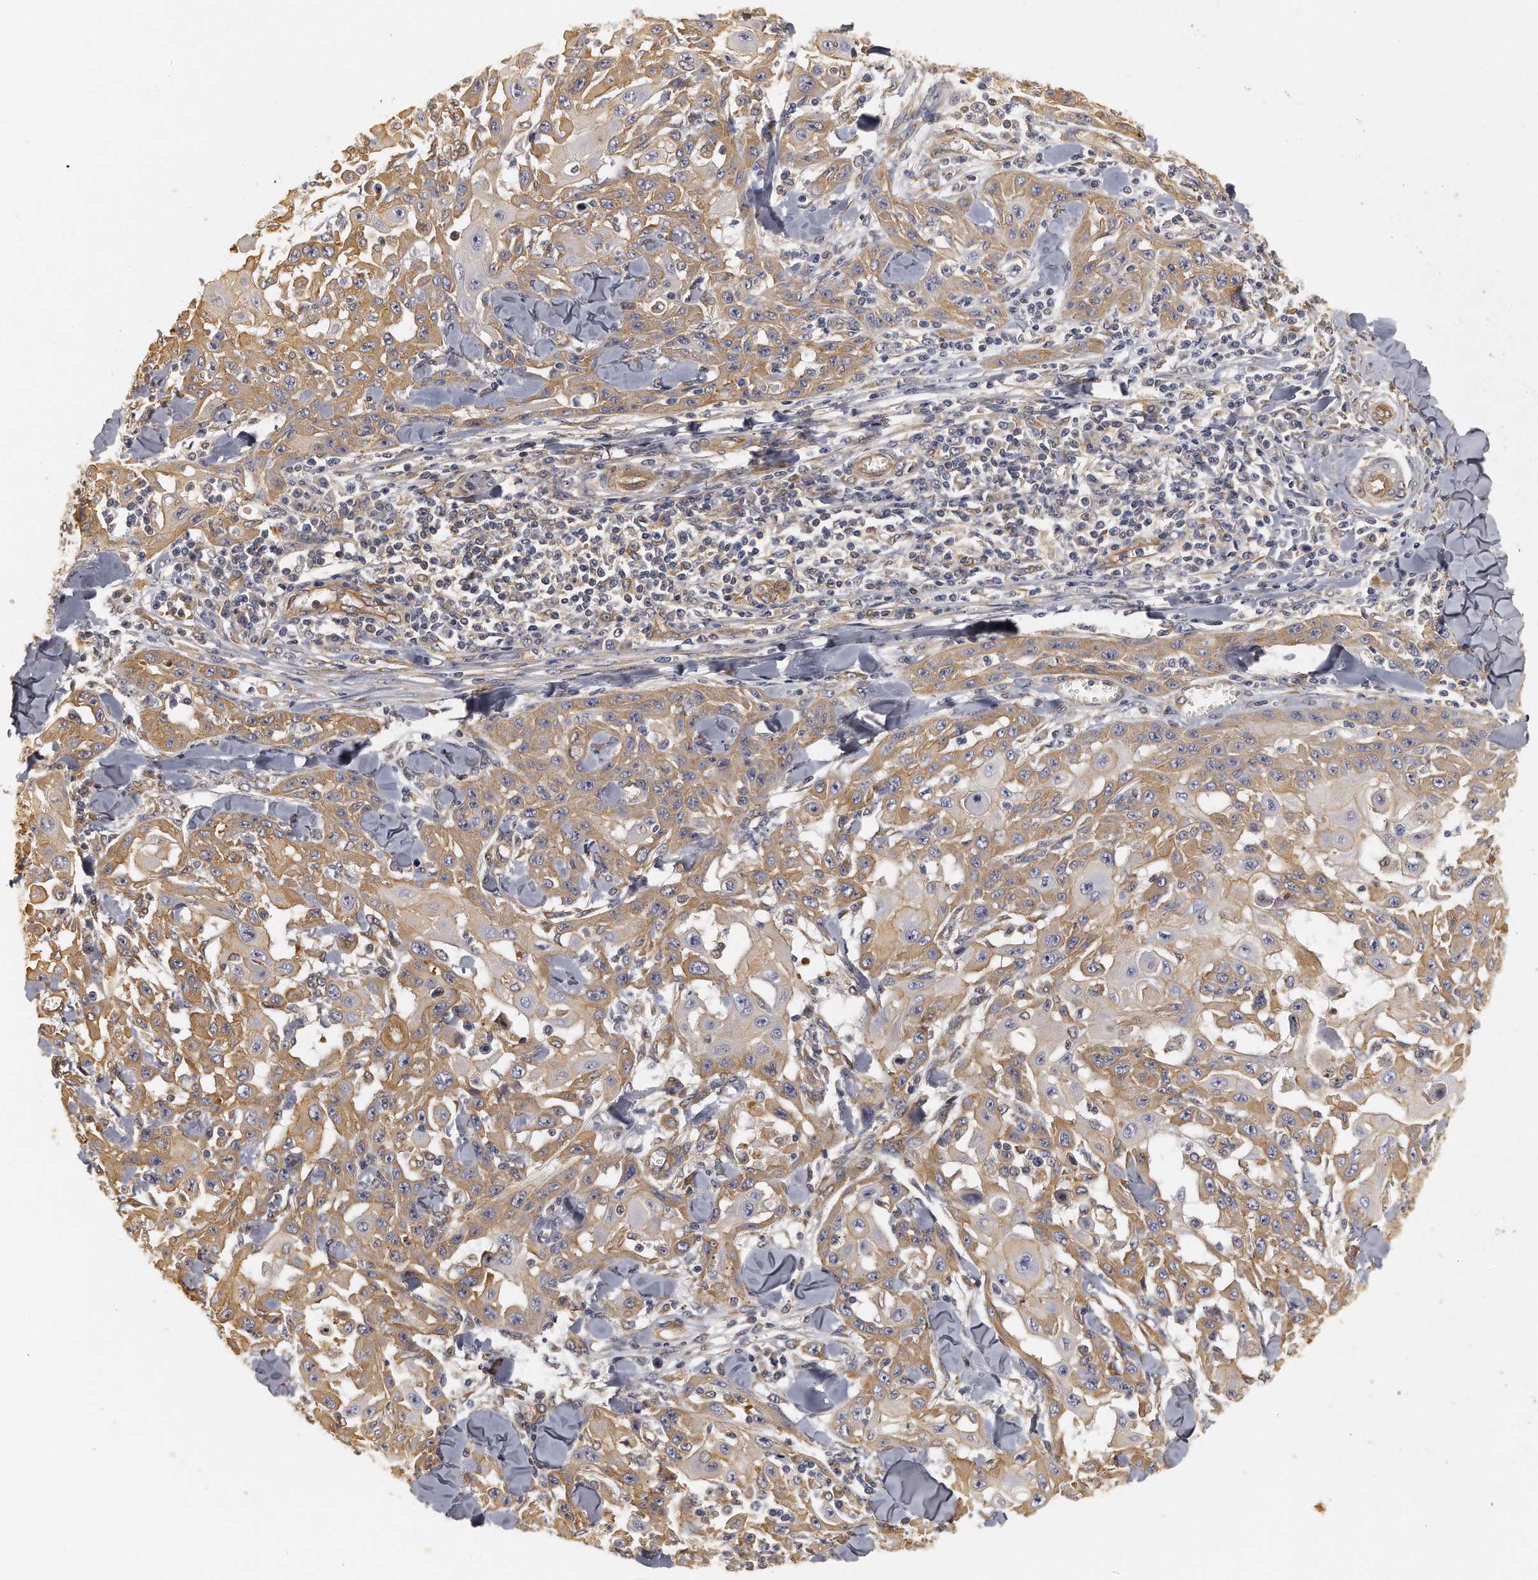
{"staining": {"intensity": "moderate", "quantity": ">75%", "location": "cytoplasmic/membranous"}, "tissue": "skin cancer", "cell_type": "Tumor cells", "image_type": "cancer", "snomed": [{"axis": "morphology", "description": "Squamous cell carcinoma, NOS"}, {"axis": "topography", "description": "Skin"}], "caption": "Squamous cell carcinoma (skin) stained with immunohistochemistry reveals moderate cytoplasmic/membranous expression in about >75% of tumor cells.", "gene": "CHST7", "patient": {"sex": "male", "age": 24}}